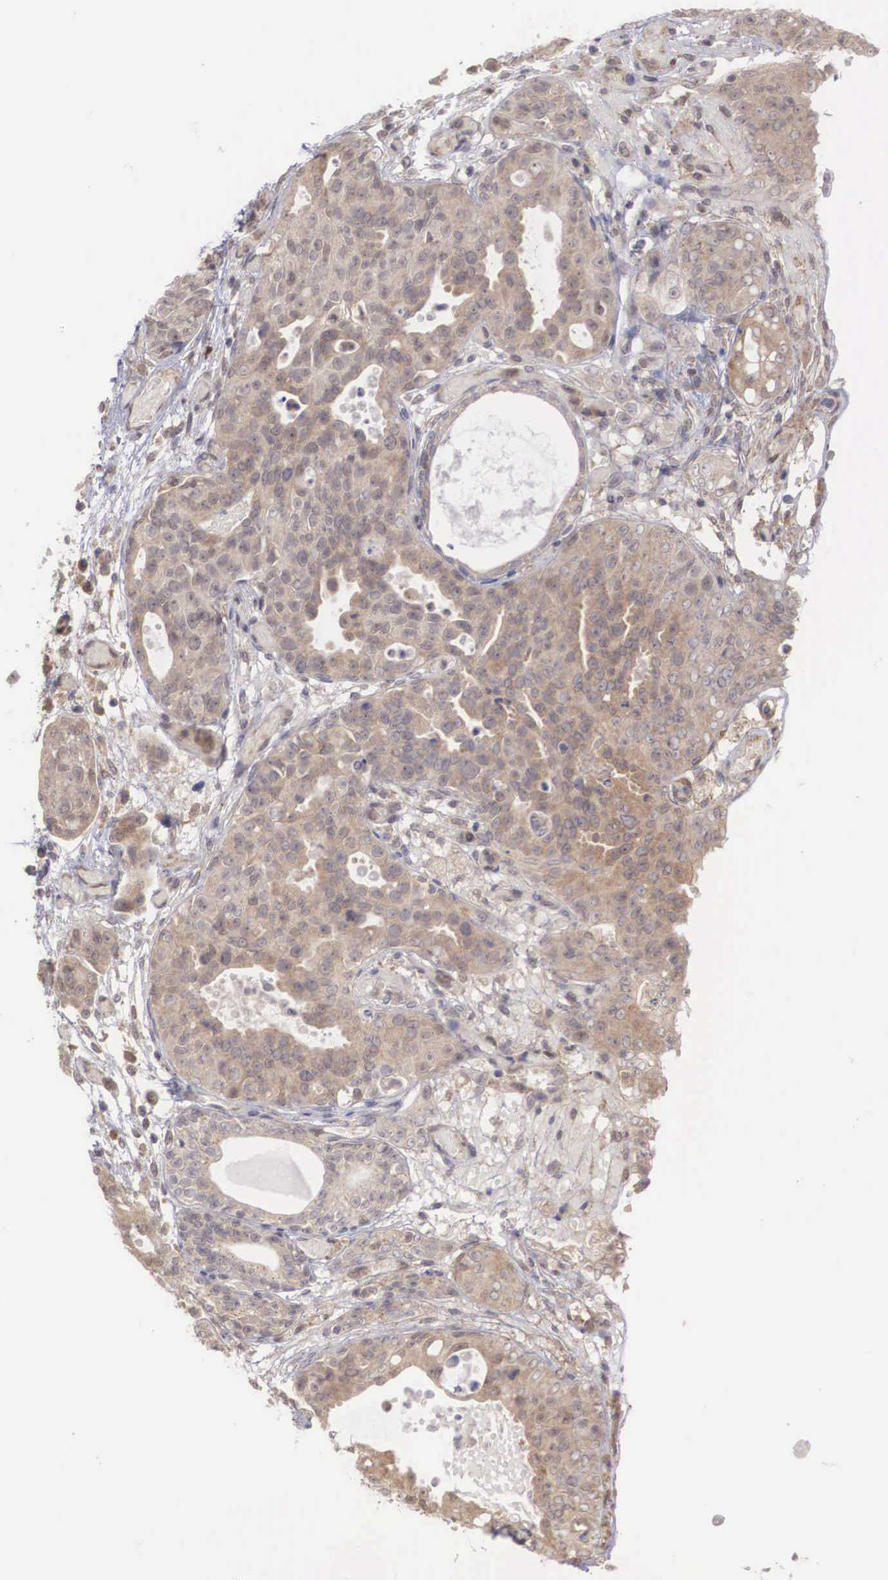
{"staining": {"intensity": "weak", "quantity": ">75%", "location": "cytoplasmic/membranous"}, "tissue": "urothelial cancer", "cell_type": "Tumor cells", "image_type": "cancer", "snomed": [{"axis": "morphology", "description": "Urothelial carcinoma, High grade"}, {"axis": "topography", "description": "Urinary bladder"}], "caption": "Human high-grade urothelial carcinoma stained for a protein (brown) shows weak cytoplasmic/membranous positive staining in about >75% of tumor cells.", "gene": "DNAJB7", "patient": {"sex": "male", "age": 78}}